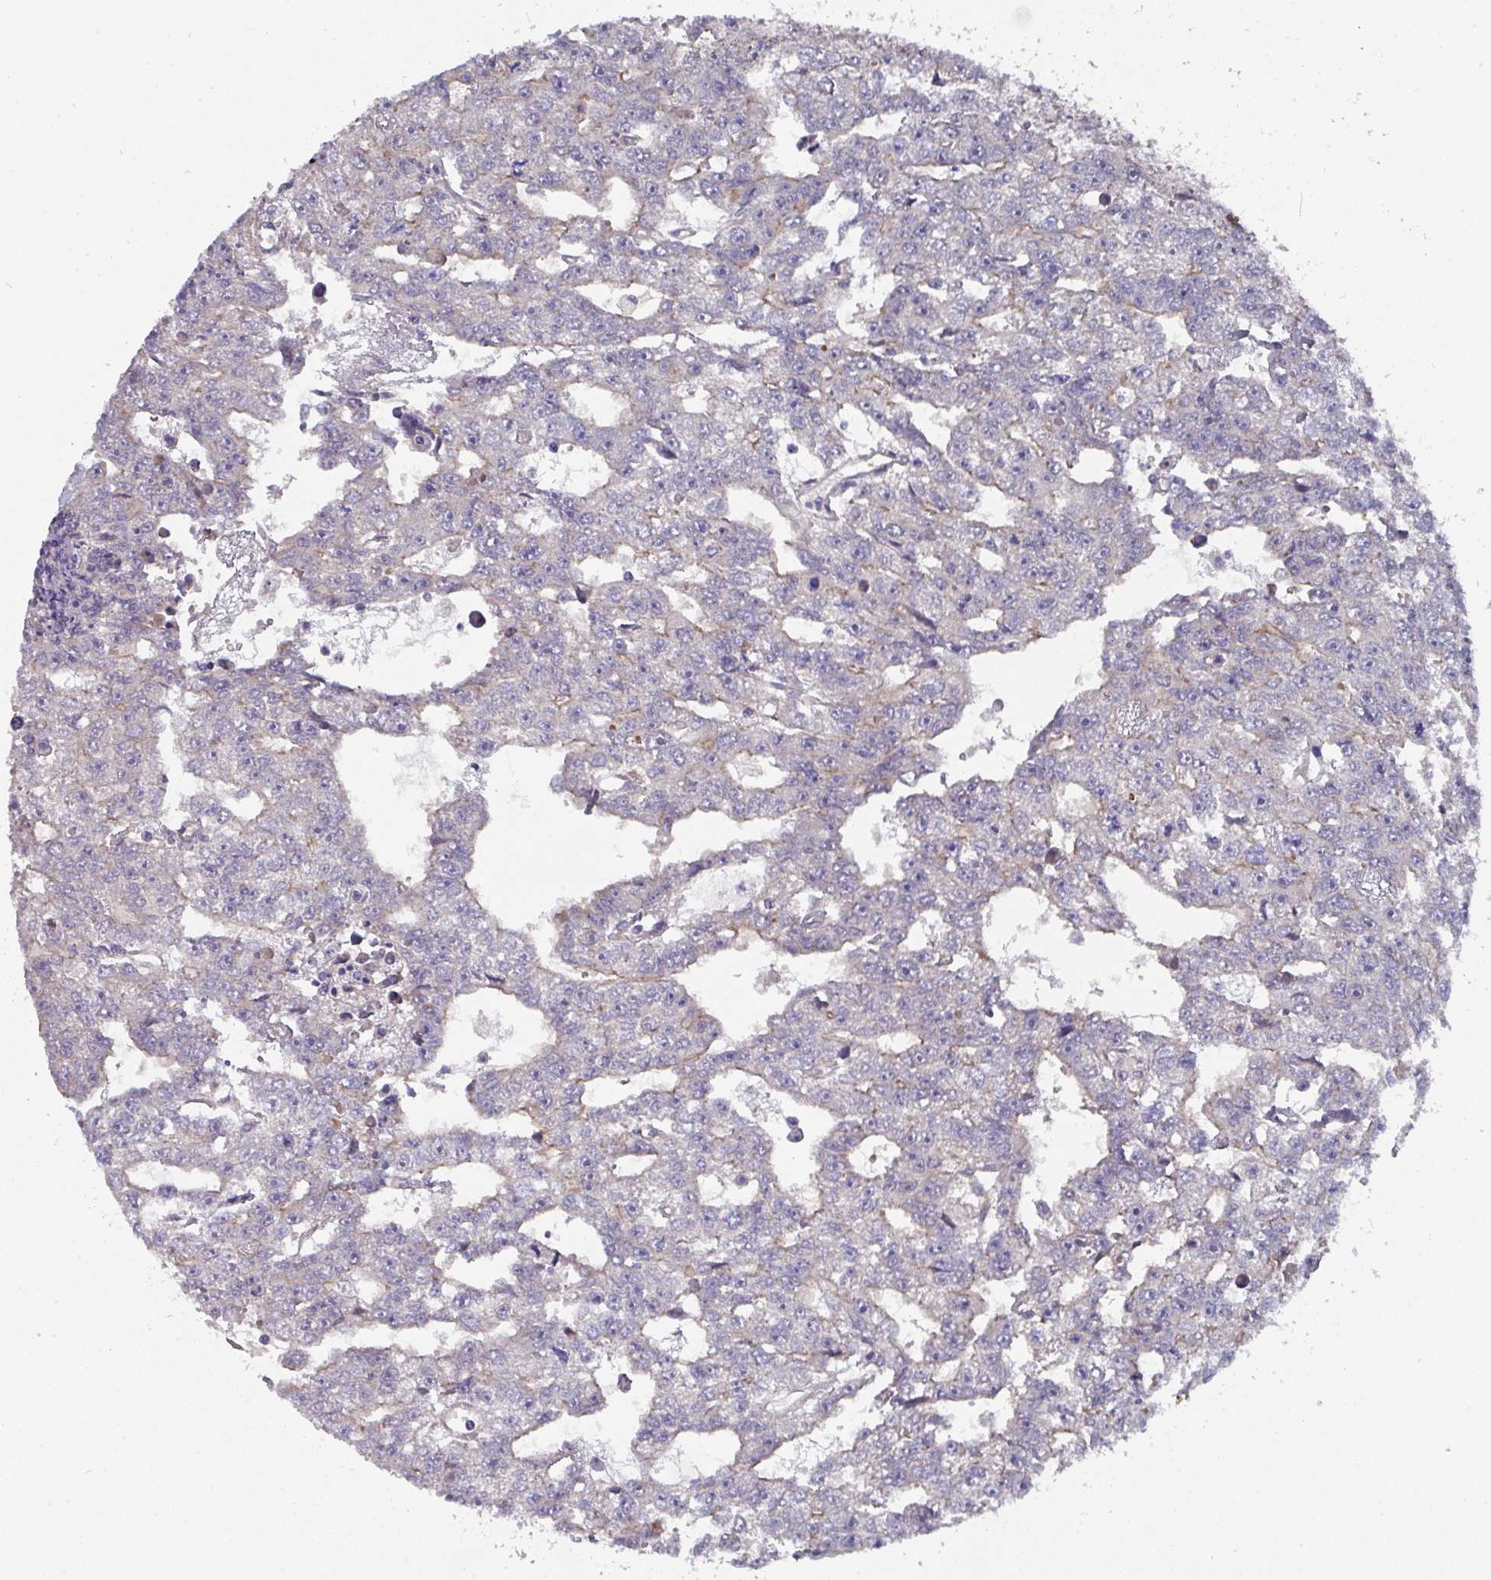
{"staining": {"intensity": "negative", "quantity": "none", "location": "none"}, "tissue": "testis cancer", "cell_type": "Tumor cells", "image_type": "cancer", "snomed": [{"axis": "morphology", "description": "Carcinoma, Embryonal, NOS"}, {"axis": "topography", "description": "Testis"}], "caption": "Human embryonal carcinoma (testis) stained for a protein using immunohistochemistry (IHC) exhibits no positivity in tumor cells.", "gene": "PRR5", "patient": {"sex": "male", "age": 20}}